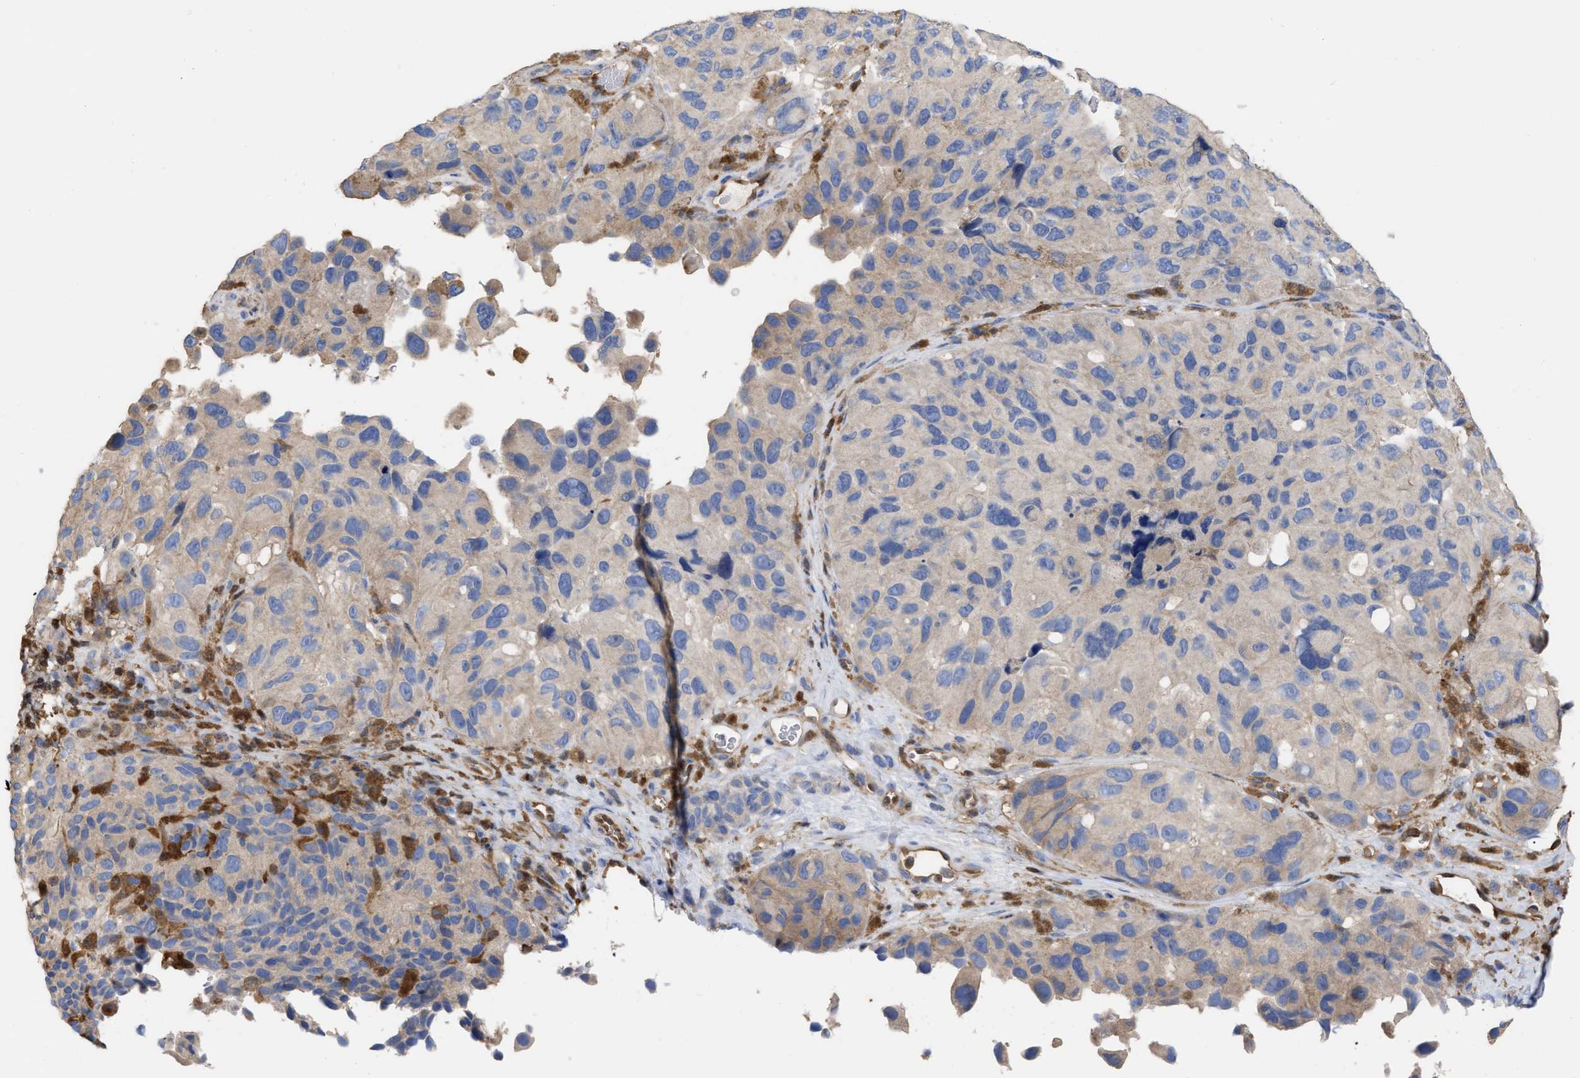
{"staining": {"intensity": "weak", "quantity": "<25%", "location": "cytoplasmic/membranous"}, "tissue": "melanoma", "cell_type": "Tumor cells", "image_type": "cancer", "snomed": [{"axis": "morphology", "description": "Malignant melanoma, NOS"}, {"axis": "topography", "description": "Skin"}], "caption": "There is no significant expression in tumor cells of melanoma.", "gene": "GIMAP4", "patient": {"sex": "female", "age": 73}}